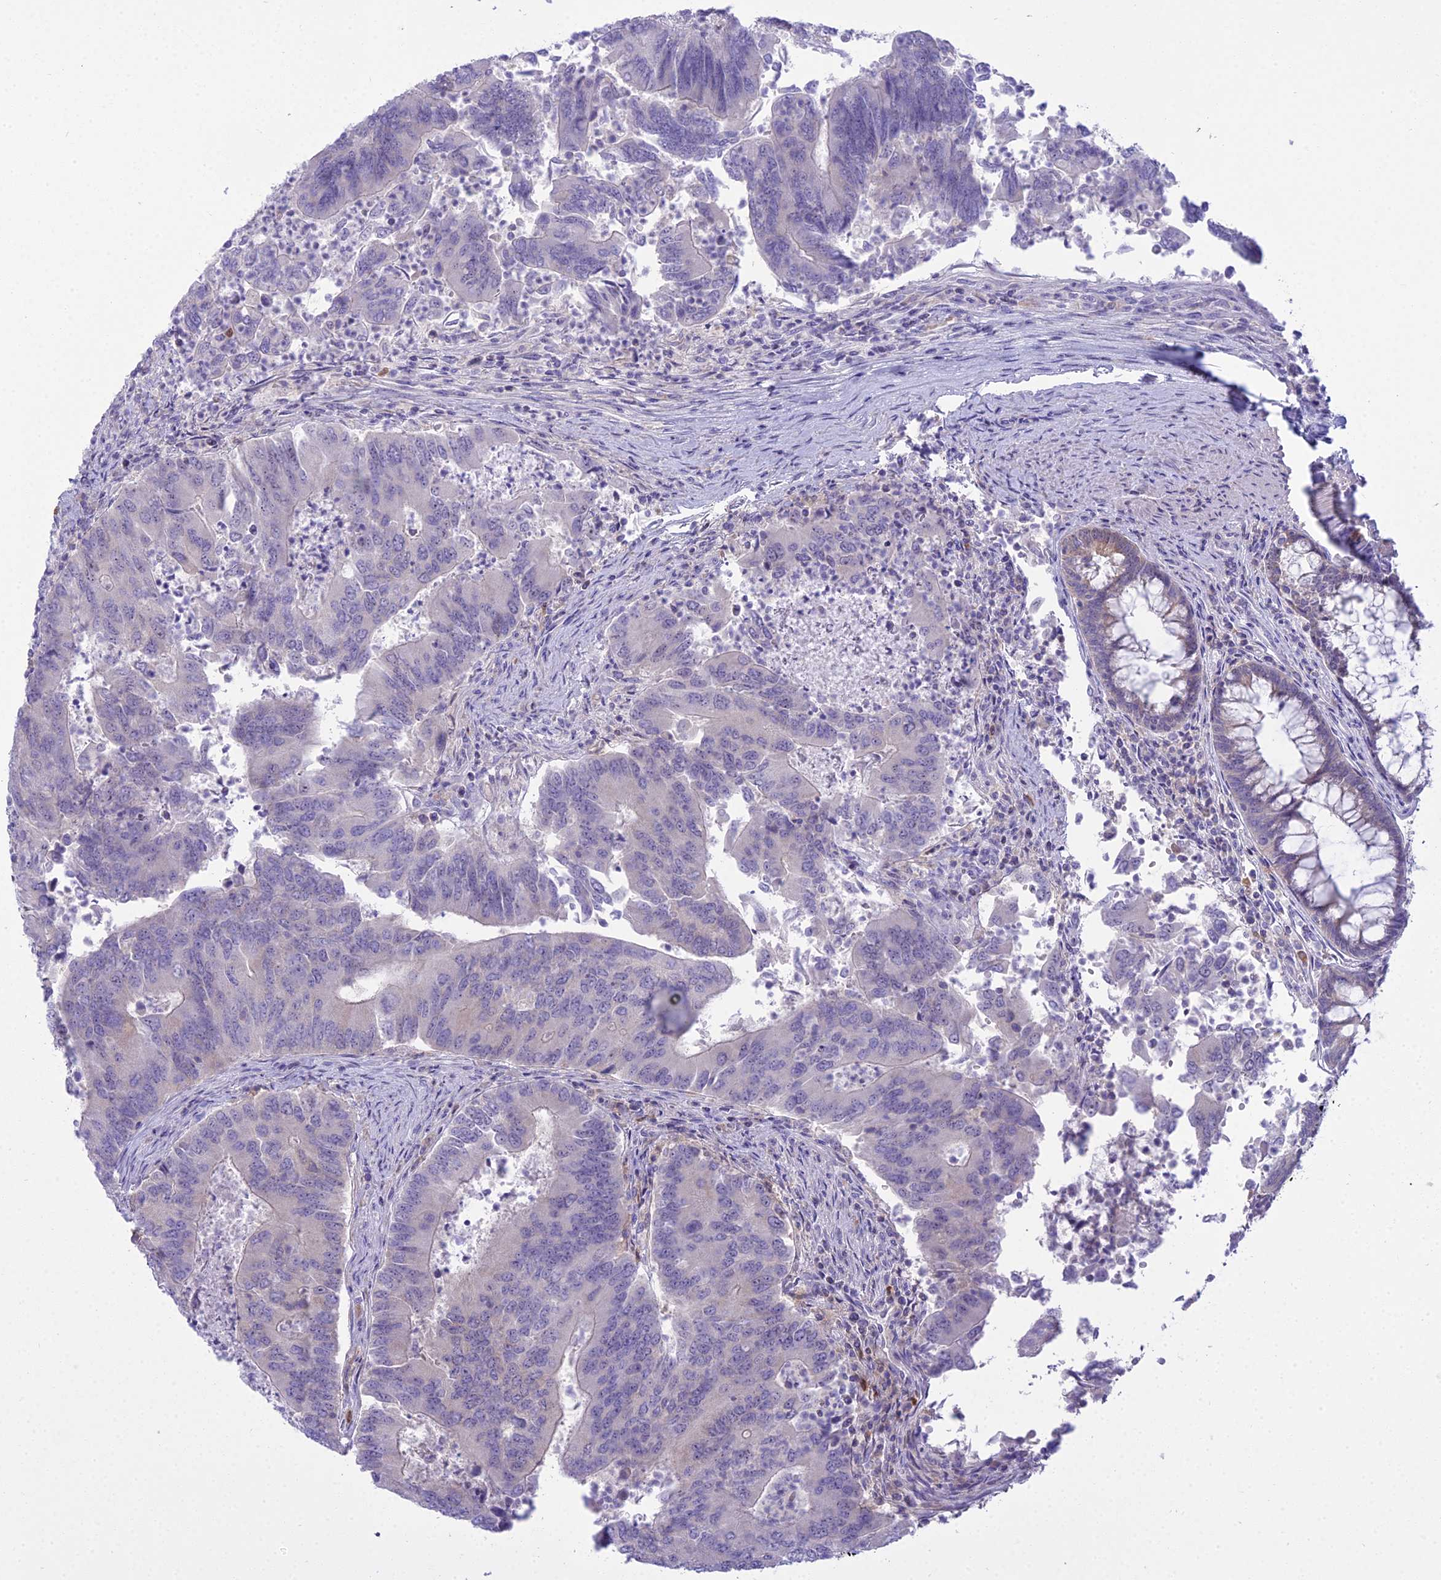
{"staining": {"intensity": "negative", "quantity": "none", "location": "none"}, "tissue": "colorectal cancer", "cell_type": "Tumor cells", "image_type": "cancer", "snomed": [{"axis": "morphology", "description": "Adenocarcinoma, NOS"}, {"axis": "topography", "description": "Colon"}], "caption": "Colorectal cancer (adenocarcinoma) was stained to show a protein in brown. There is no significant expression in tumor cells.", "gene": "BLNK", "patient": {"sex": "female", "age": 67}}